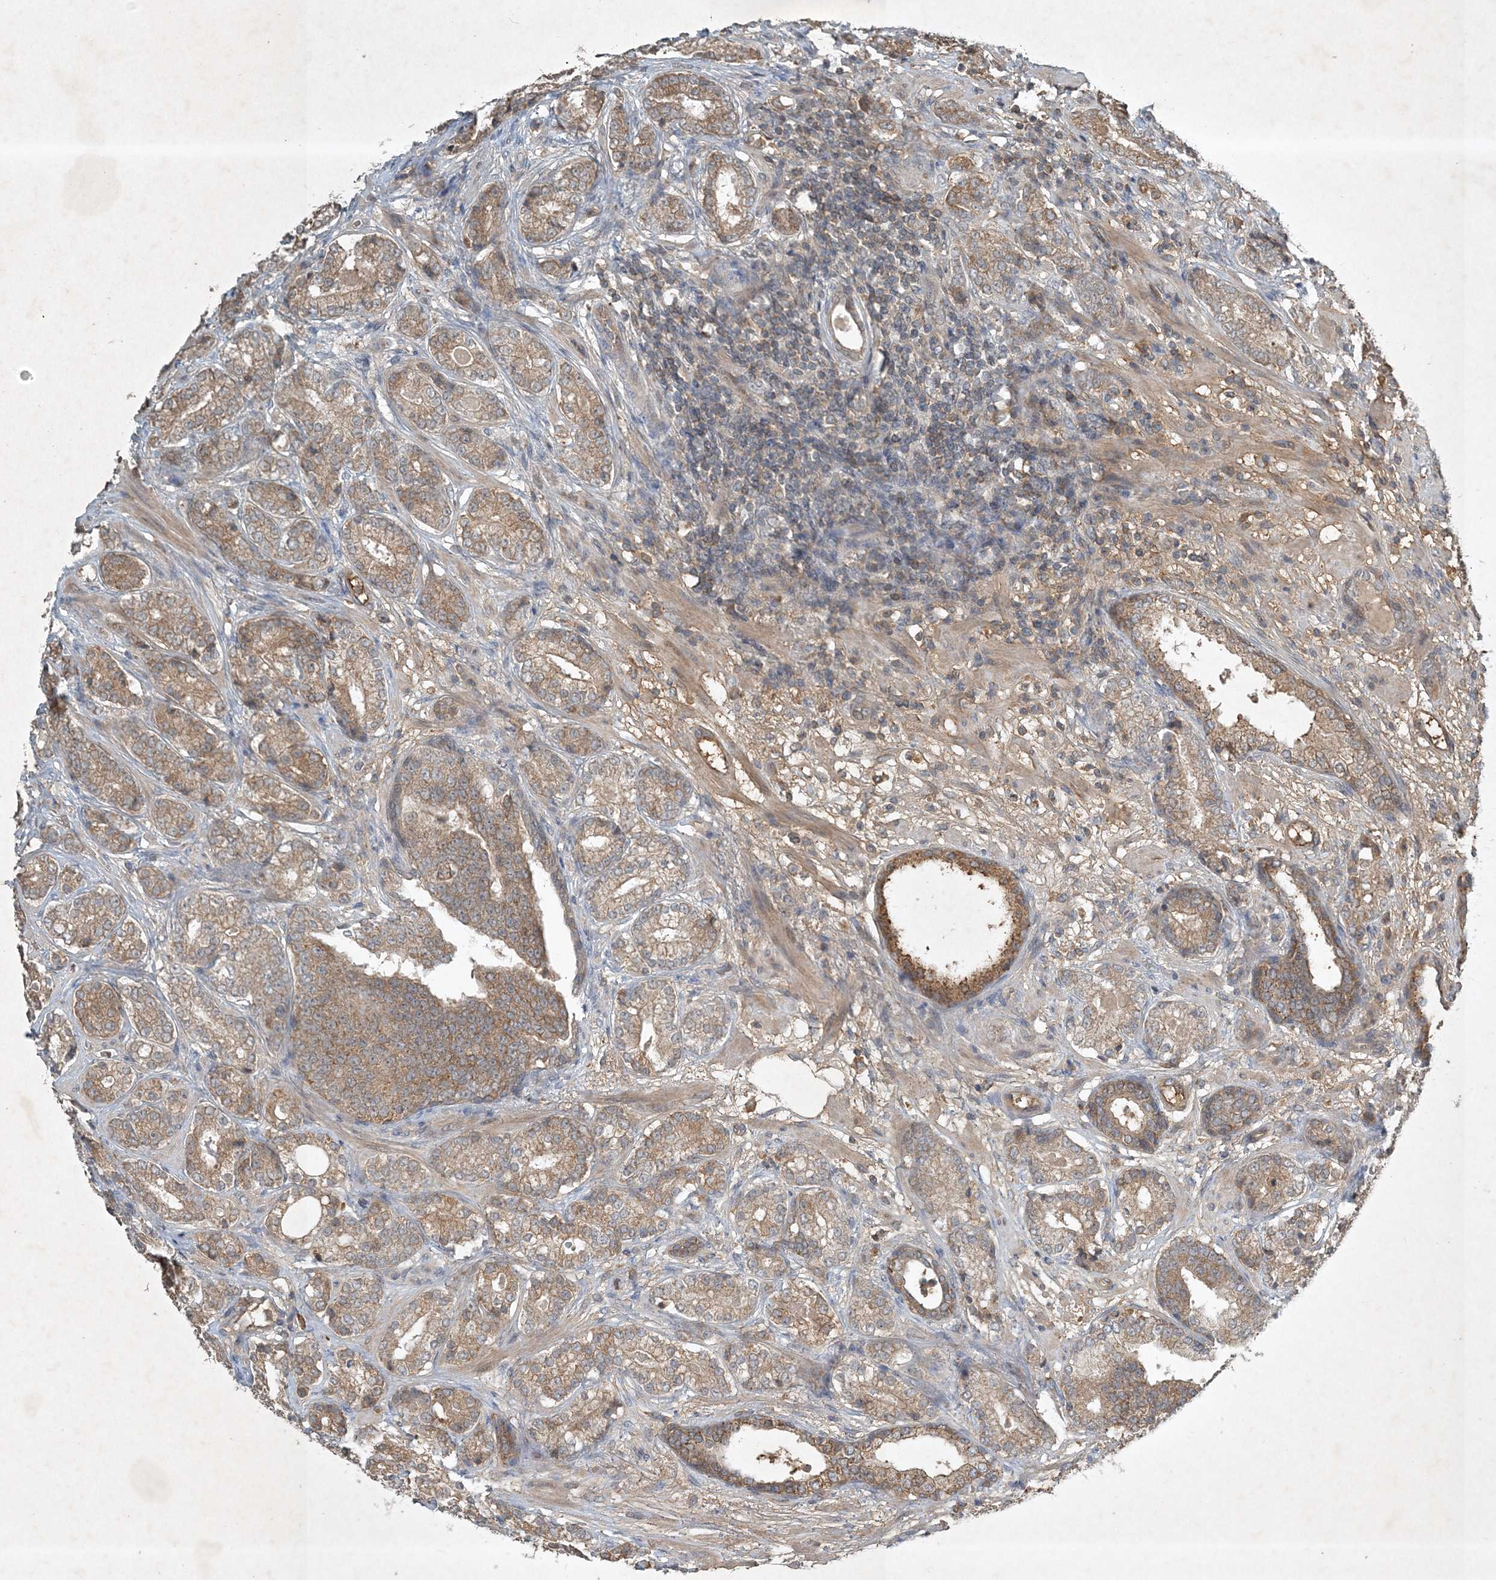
{"staining": {"intensity": "moderate", "quantity": ">75%", "location": "cytoplasmic/membranous"}, "tissue": "prostate cancer", "cell_type": "Tumor cells", "image_type": "cancer", "snomed": [{"axis": "morphology", "description": "Adenocarcinoma, High grade"}, {"axis": "topography", "description": "Prostate"}], "caption": "This micrograph exhibits prostate cancer stained with IHC to label a protein in brown. The cytoplasmic/membranous of tumor cells show moderate positivity for the protein. Nuclei are counter-stained blue.", "gene": "TNFAIP6", "patient": {"sex": "male", "age": 61}}